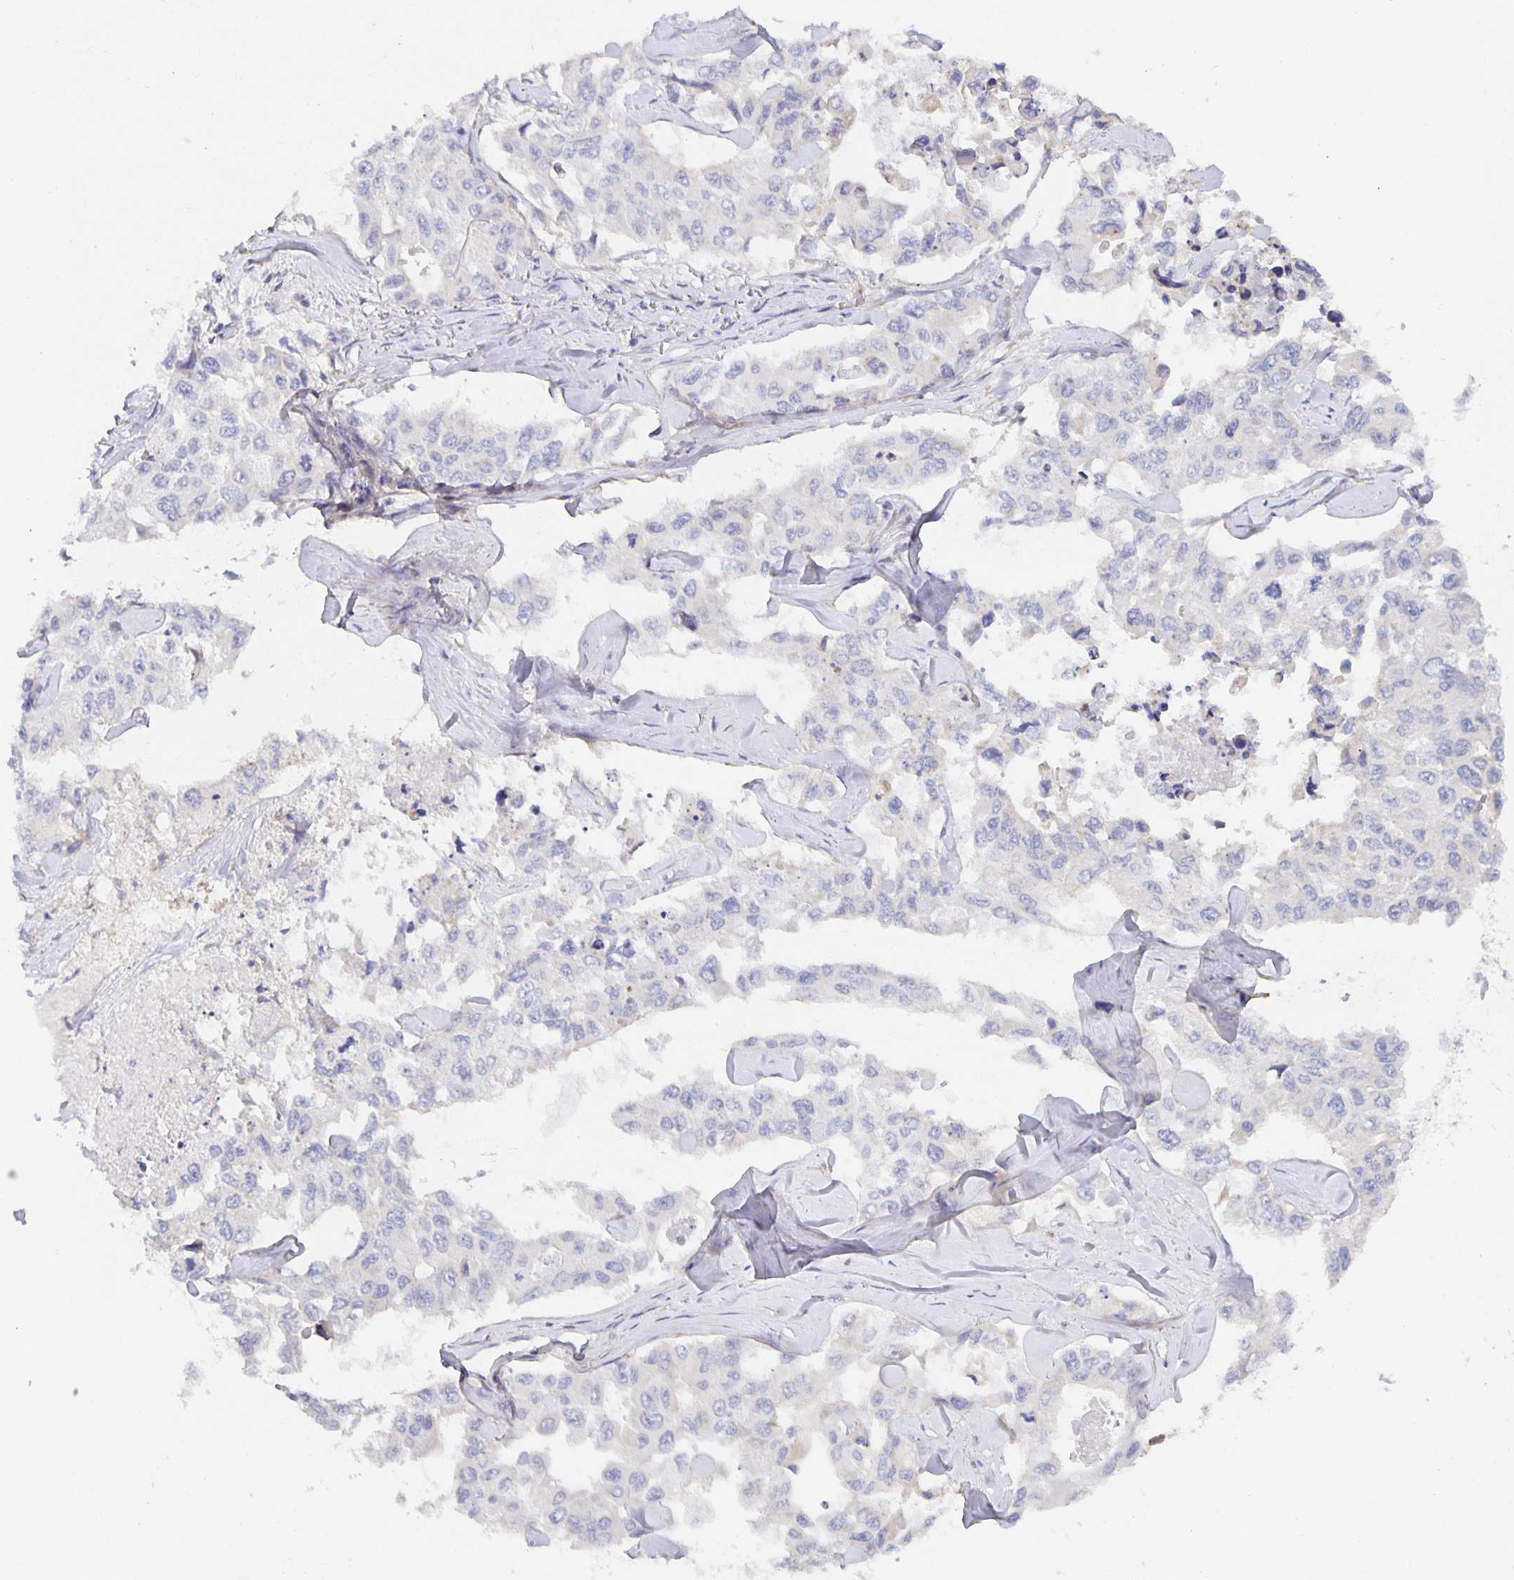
{"staining": {"intensity": "negative", "quantity": "none", "location": "none"}, "tissue": "lung cancer", "cell_type": "Tumor cells", "image_type": "cancer", "snomed": [{"axis": "morphology", "description": "Adenocarcinoma, NOS"}, {"axis": "topography", "description": "Lung"}], "caption": "Immunohistochemistry (IHC) photomicrograph of neoplastic tissue: lung cancer (adenocarcinoma) stained with DAB (3,3'-diaminobenzidine) reveals no significant protein expression in tumor cells.", "gene": "FLRT3", "patient": {"sex": "male", "age": 64}}